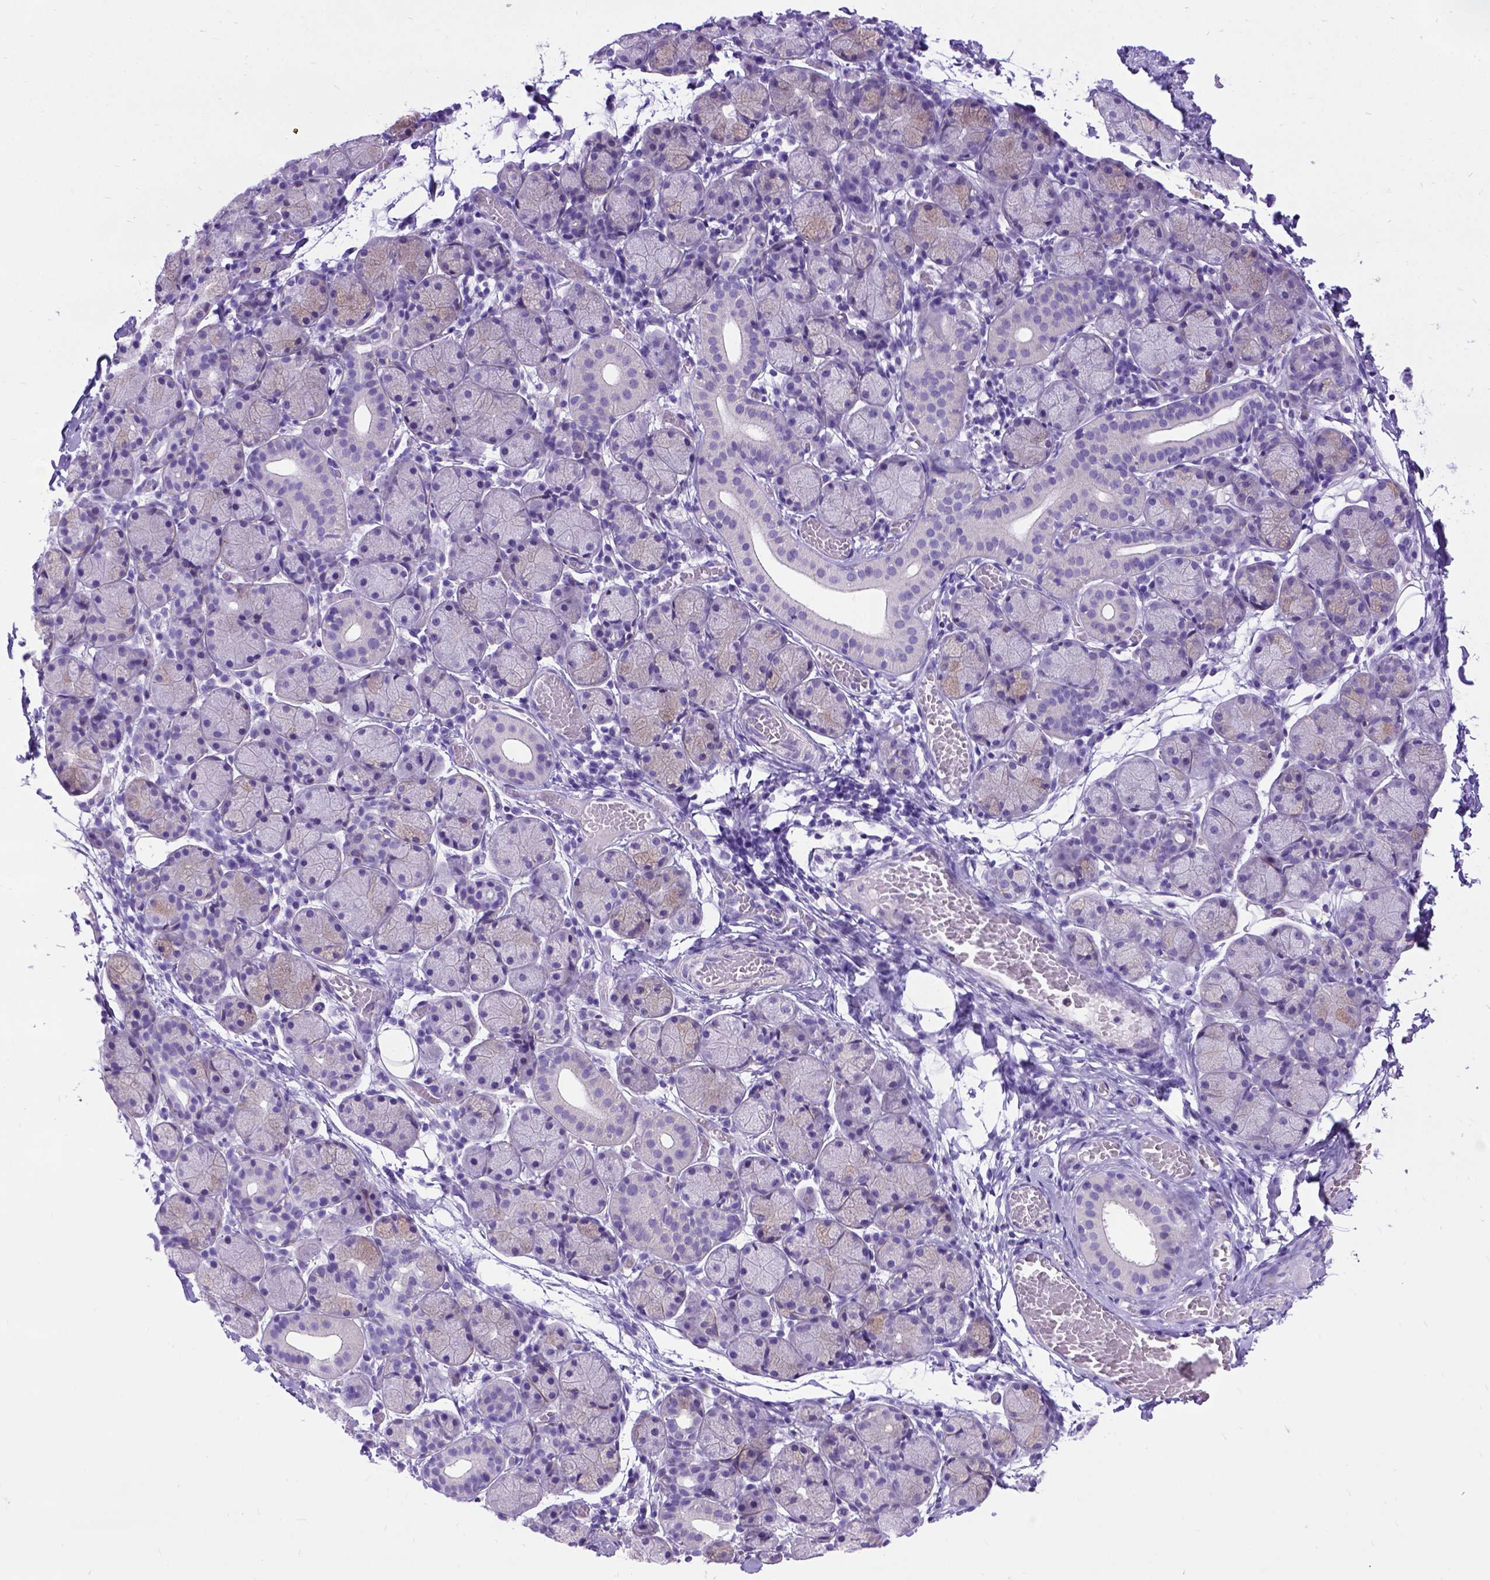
{"staining": {"intensity": "weak", "quantity": "<25%", "location": "cytoplasmic/membranous"}, "tissue": "salivary gland", "cell_type": "Glandular cells", "image_type": "normal", "snomed": [{"axis": "morphology", "description": "Normal tissue, NOS"}, {"axis": "topography", "description": "Salivary gland"}], "caption": "Glandular cells are negative for brown protein staining in unremarkable salivary gland. (Brightfield microscopy of DAB IHC at high magnification).", "gene": "ENSG00000254979", "patient": {"sex": "female", "age": 24}}